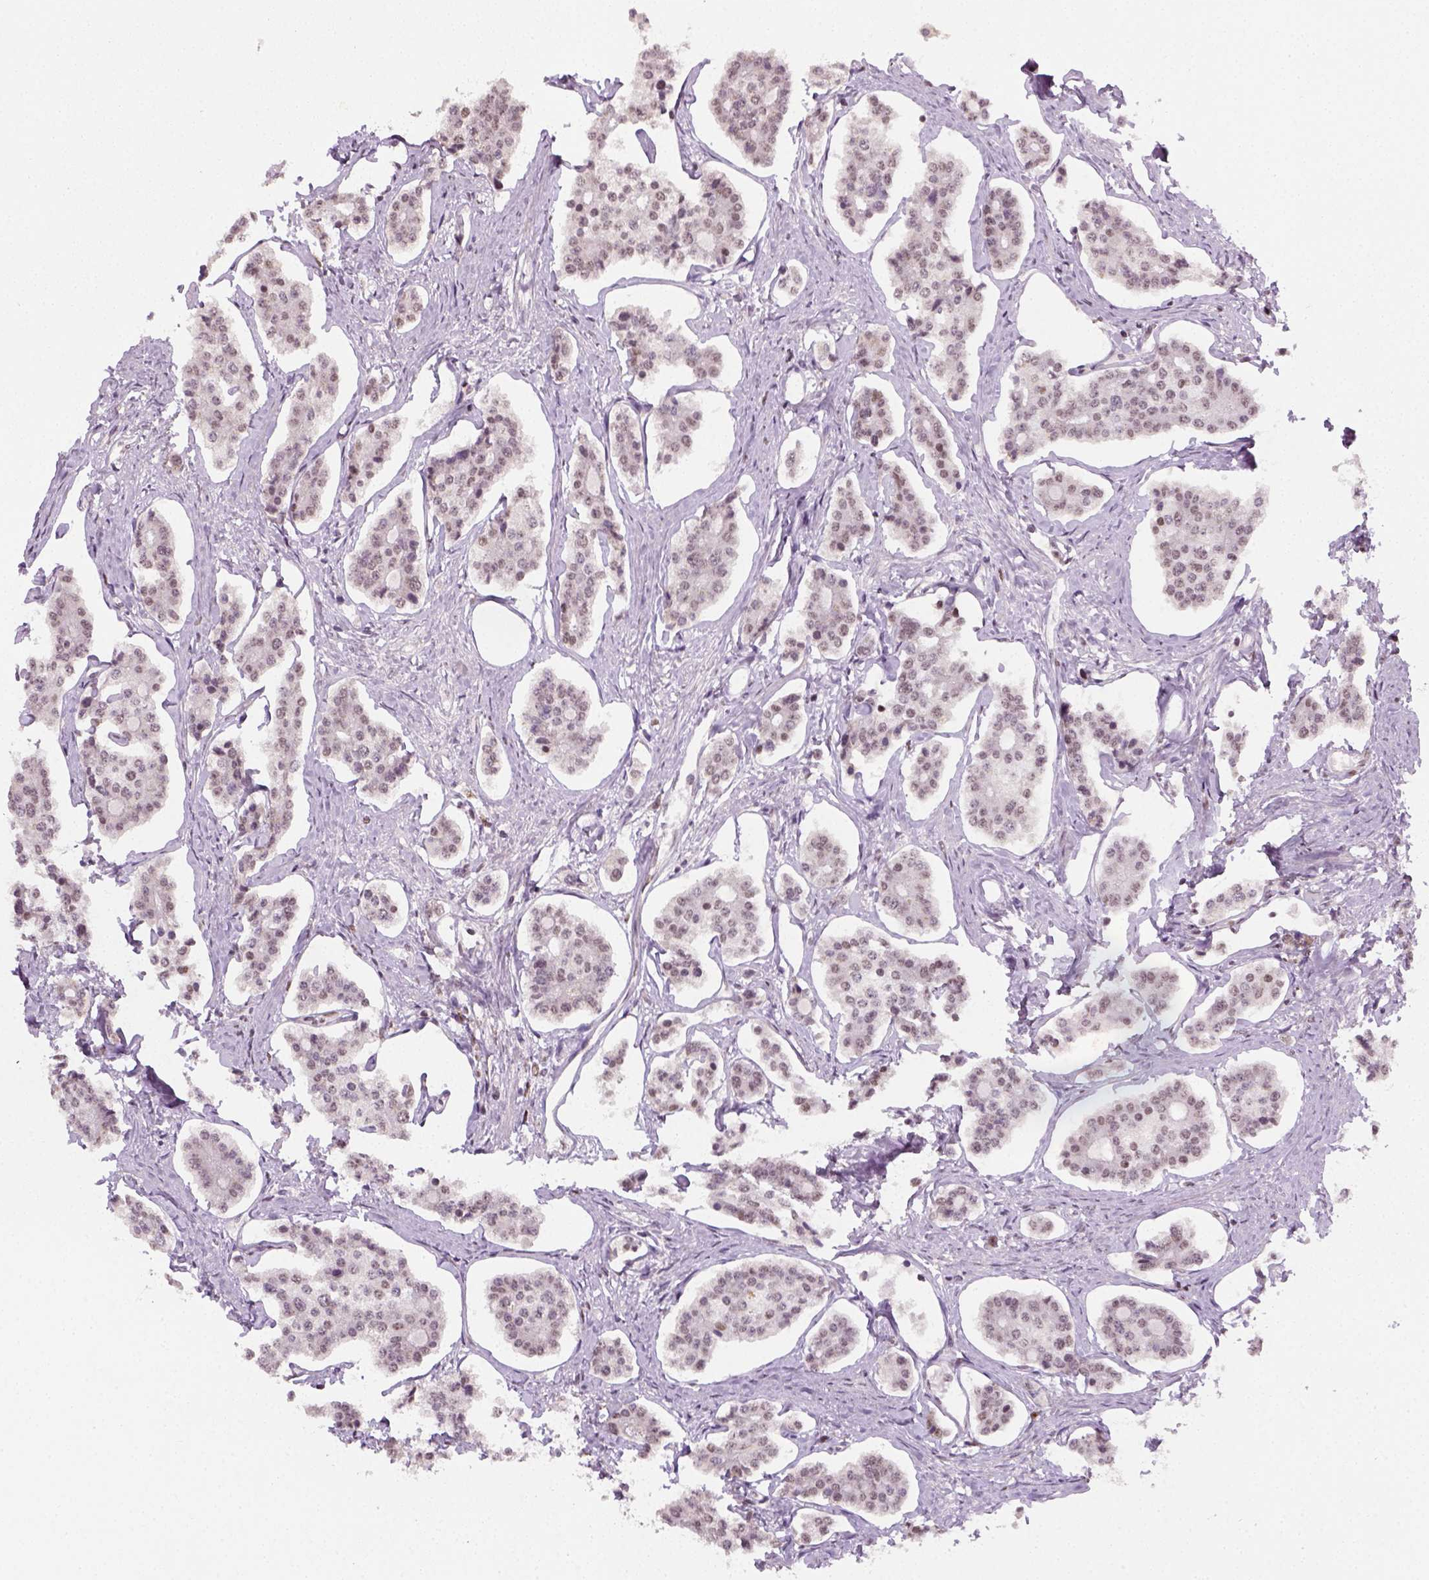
{"staining": {"intensity": "weak", "quantity": "25%-75%", "location": "nuclear"}, "tissue": "carcinoid", "cell_type": "Tumor cells", "image_type": "cancer", "snomed": [{"axis": "morphology", "description": "Carcinoid, malignant, NOS"}, {"axis": "topography", "description": "Small intestine"}], "caption": "Weak nuclear positivity is present in about 25%-75% of tumor cells in malignant carcinoid.", "gene": "FANCE", "patient": {"sex": "female", "age": 65}}